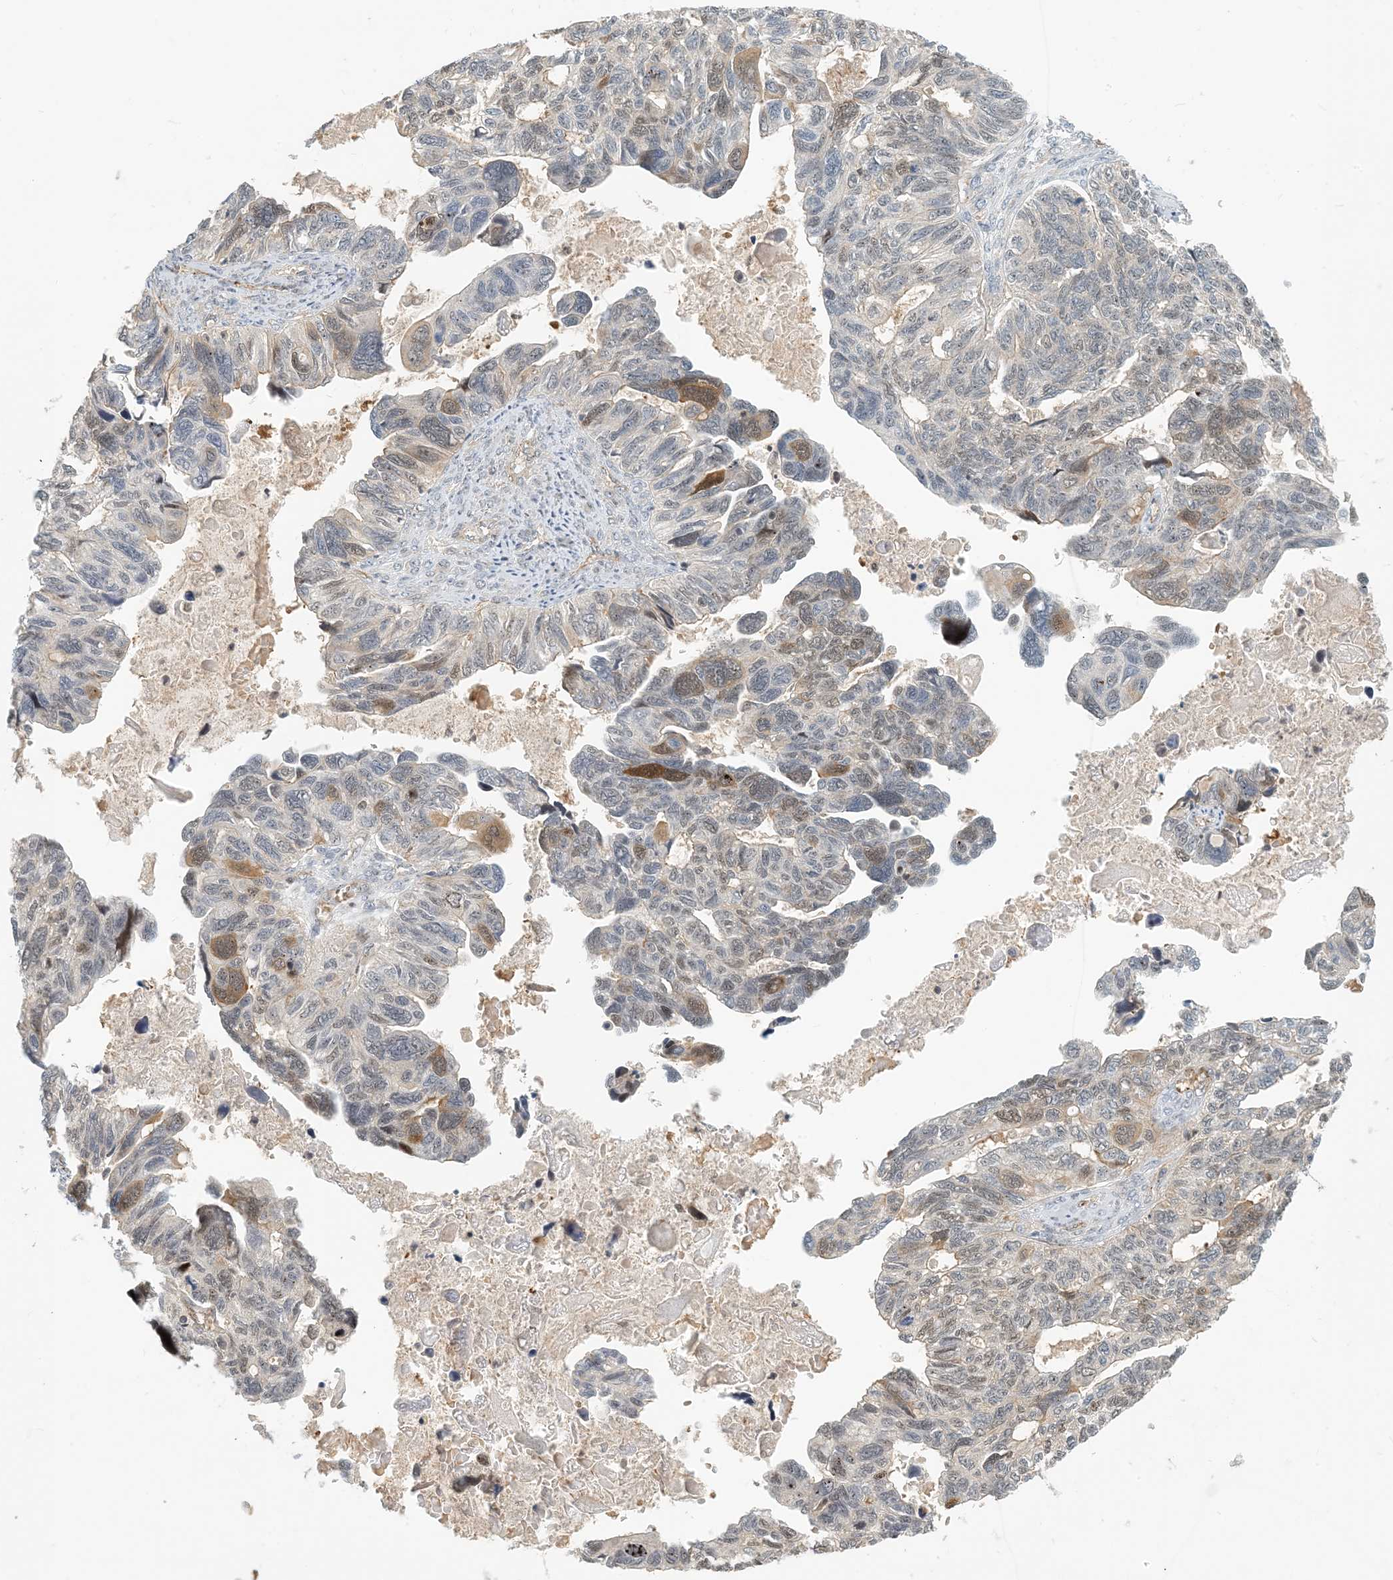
{"staining": {"intensity": "moderate", "quantity": "<25%", "location": "cytoplasmic/membranous,nuclear"}, "tissue": "ovarian cancer", "cell_type": "Tumor cells", "image_type": "cancer", "snomed": [{"axis": "morphology", "description": "Cystadenocarcinoma, serous, NOS"}, {"axis": "topography", "description": "Ovary"}], "caption": "Tumor cells reveal low levels of moderate cytoplasmic/membranous and nuclear positivity in approximately <25% of cells in human ovarian cancer (serous cystadenocarcinoma).", "gene": "MAPKBP1", "patient": {"sex": "female", "age": 79}}